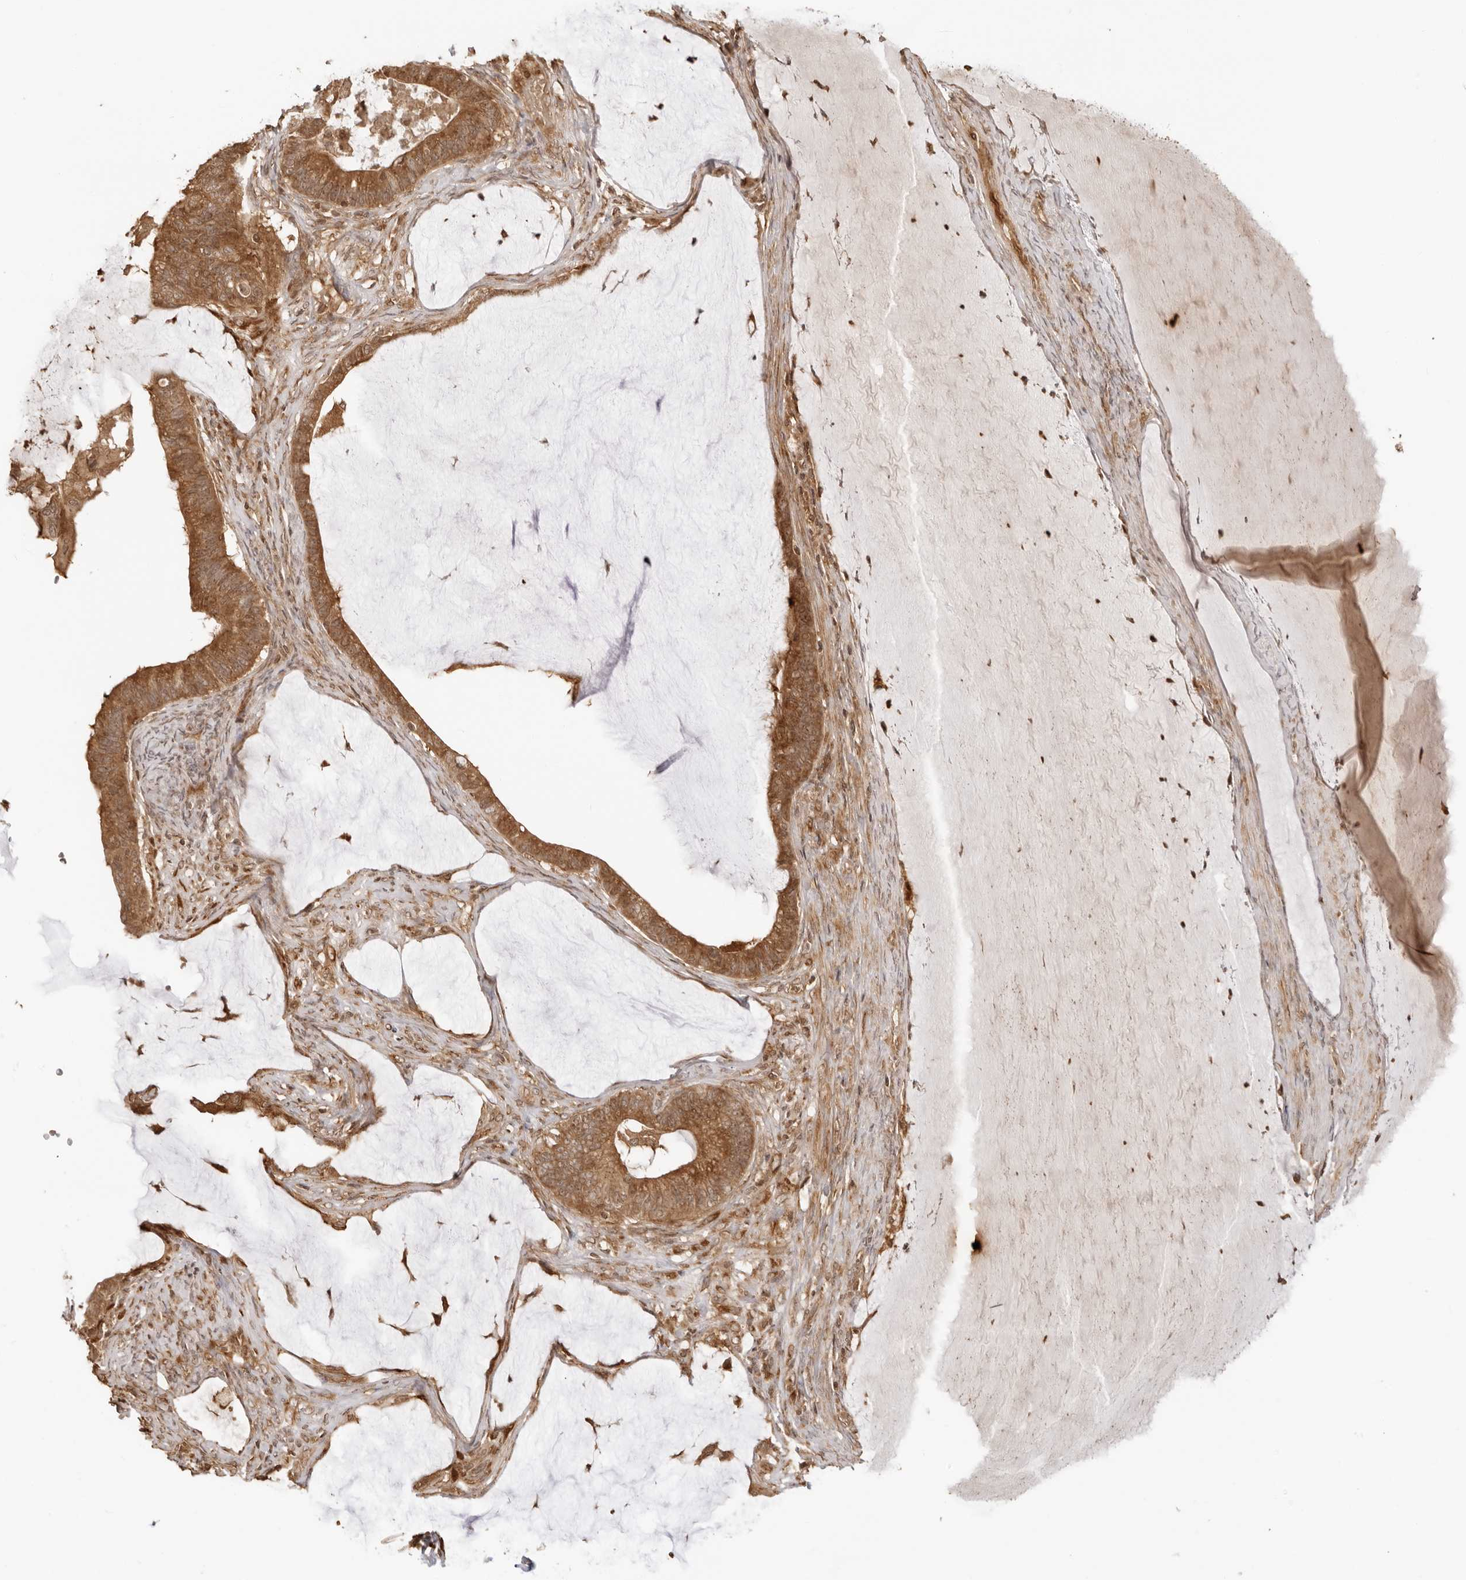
{"staining": {"intensity": "moderate", "quantity": ">75%", "location": "cytoplasmic/membranous"}, "tissue": "ovarian cancer", "cell_type": "Tumor cells", "image_type": "cancer", "snomed": [{"axis": "morphology", "description": "Cystadenocarcinoma, mucinous, NOS"}, {"axis": "topography", "description": "Ovary"}], "caption": "About >75% of tumor cells in mucinous cystadenocarcinoma (ovarian) exhibit moderate cytoplasmic/membranous protein staining as visualized by brown immunohistochemical staining.", "gene": "IKBKE", "patient": {"sex": "female", "age": 61}}